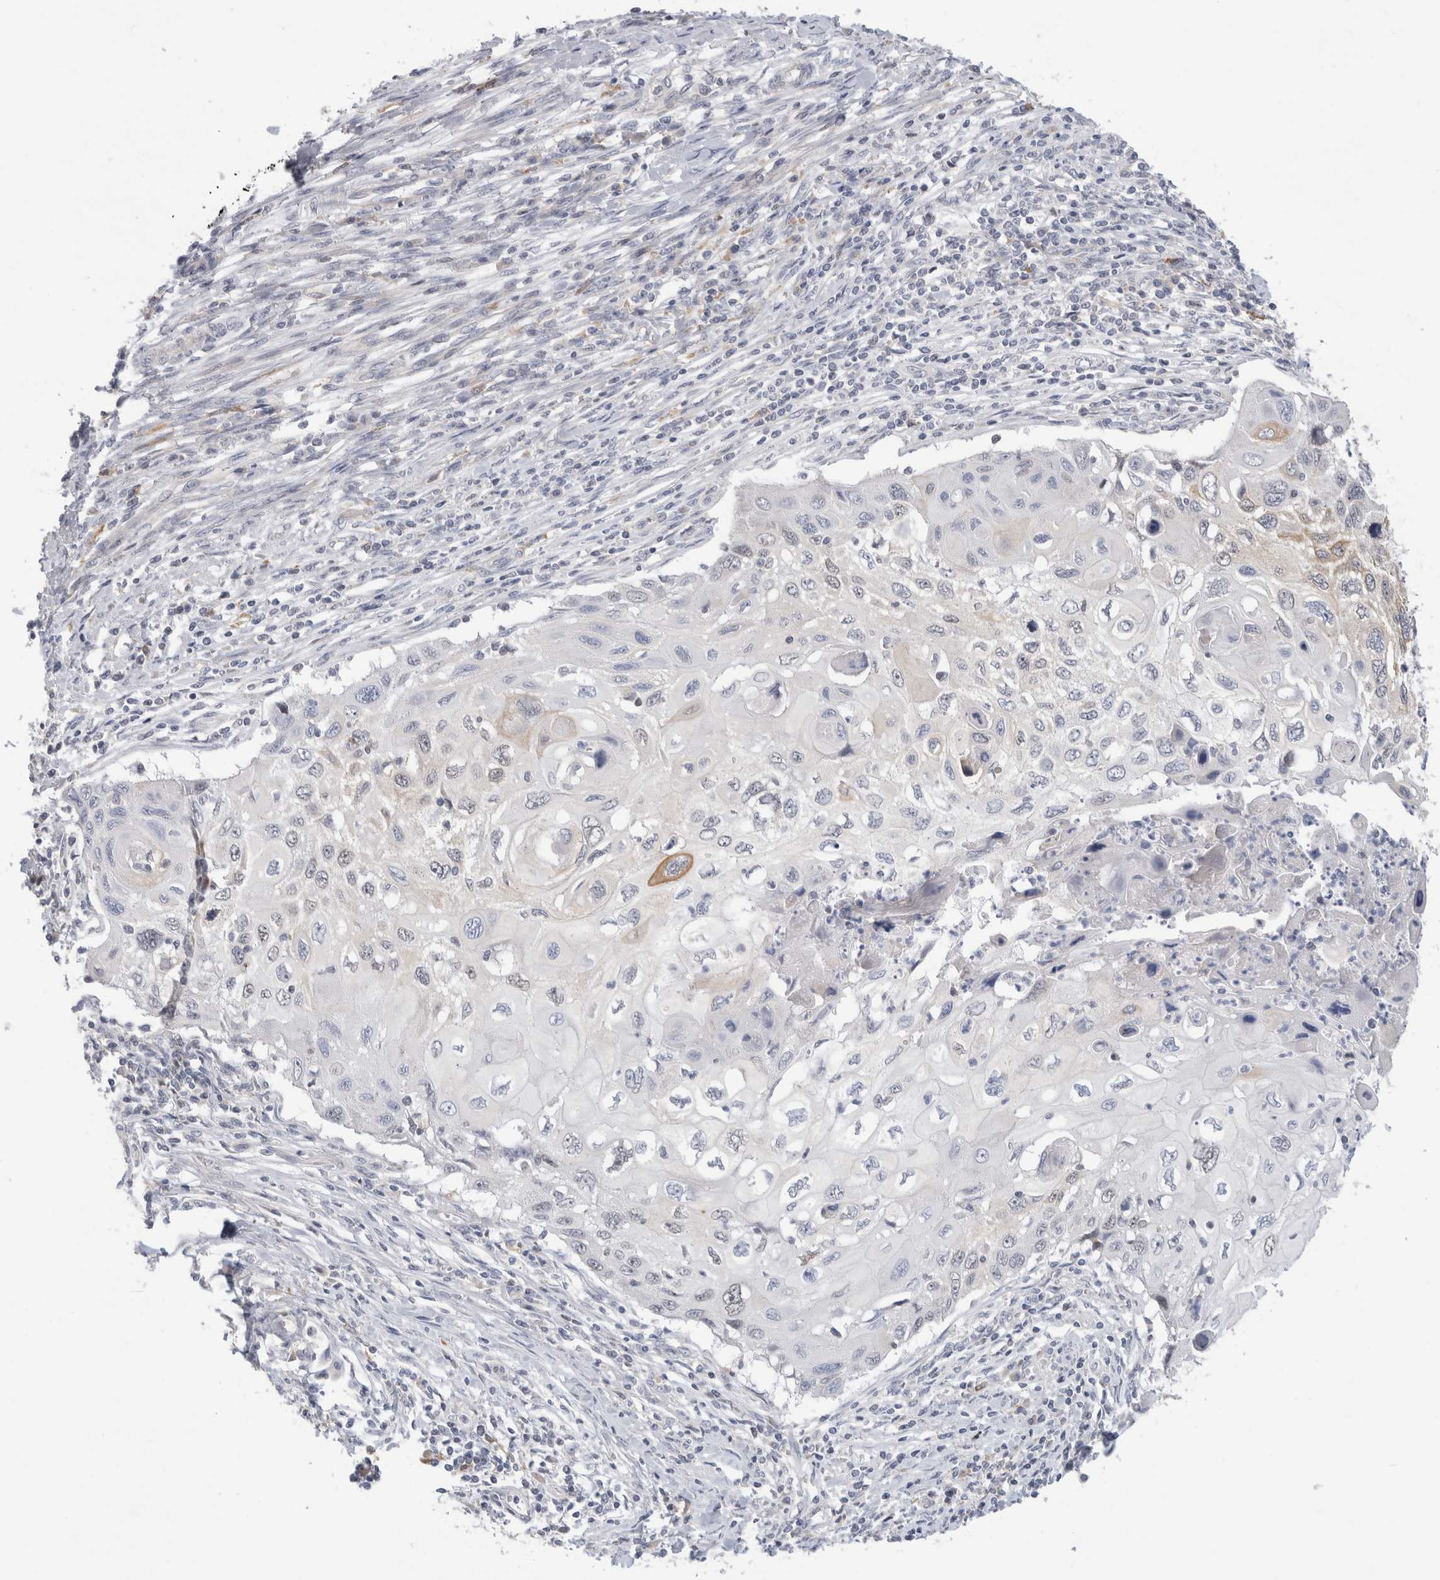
{"staining": {"intensity": "weak", "quantity": "<25%", "location": "cytoplasmic/membranous"}, "tissue": "cervical cancer", "cell_type": "Tumor cells", "image_type": "cancer", "snomed": [{"axis": "morphology", "description": "Squamous cell carcinoma, NOS"}, {"axis": "topography", "description": "Cervix"}], "caption": "An immunohistochemistry (IHC) micrograph of cervical cancer is shown. There is no staining in tumor cells of cervical cancer.", "gene": "SYTL5", "patient": {"sex": "female", "age": 70}}